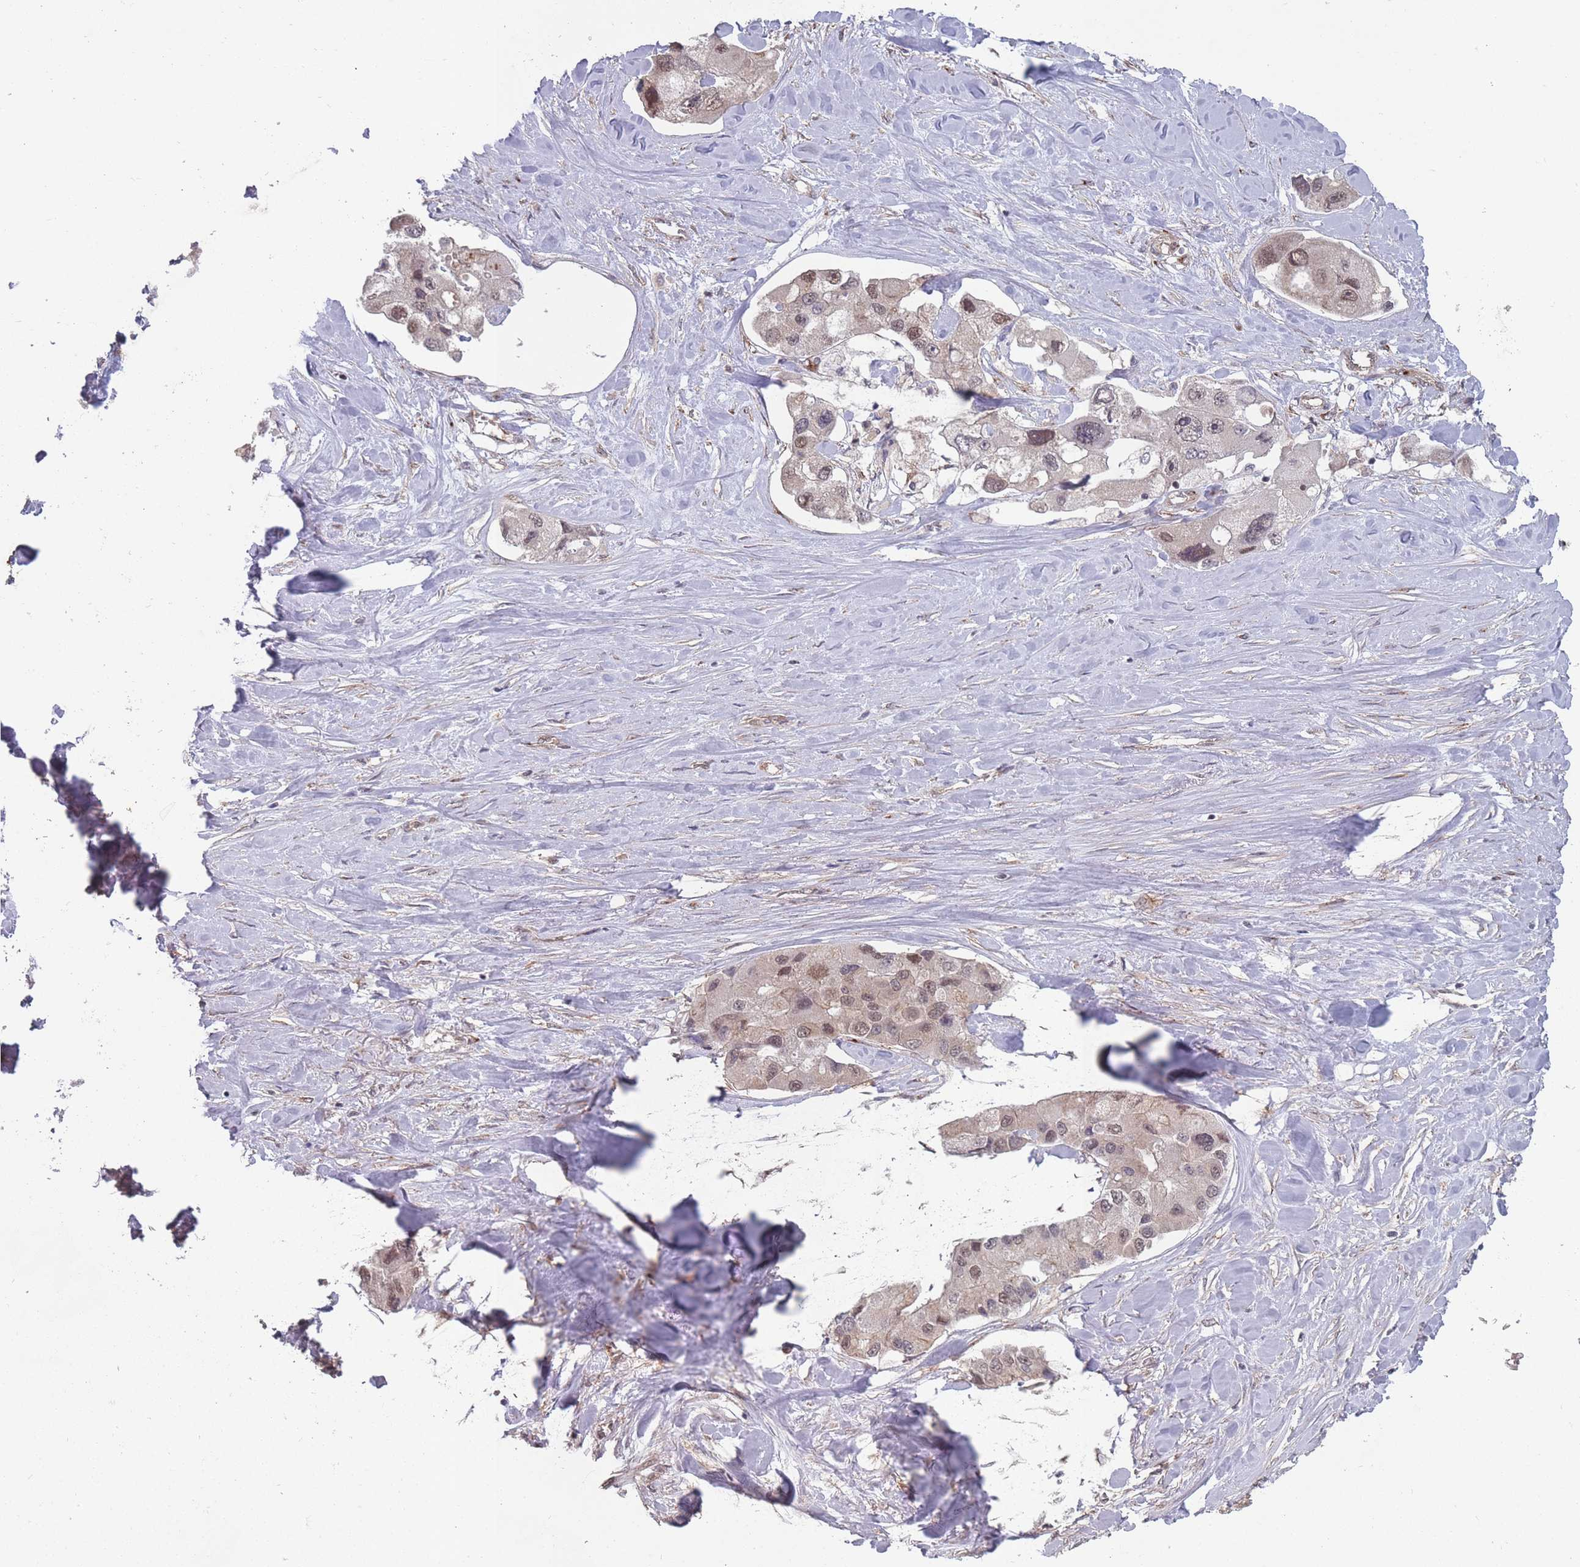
{"staining": {"intensity": "moderate", "quantity": "25%-75%", "location": "nuclear"}, "tissue": "lung cancer", "cell_type": "Tumor cells", "image_type": "cancer", "snomed": [{"axis": "morphology", "description": "Adenocarcinoma, NOS"}, {"axis": "topography", "description": "Lung"}], "caption": "Immunohistochemistry (DAB (3,3'-diaminobenzidine)) staining of lung cancer demonstrates moderate nuclear protein staining in about 25%-75% of tumor cells.", "gene": "CNTRL", "patient": {"sex": "female", "age": 54}}